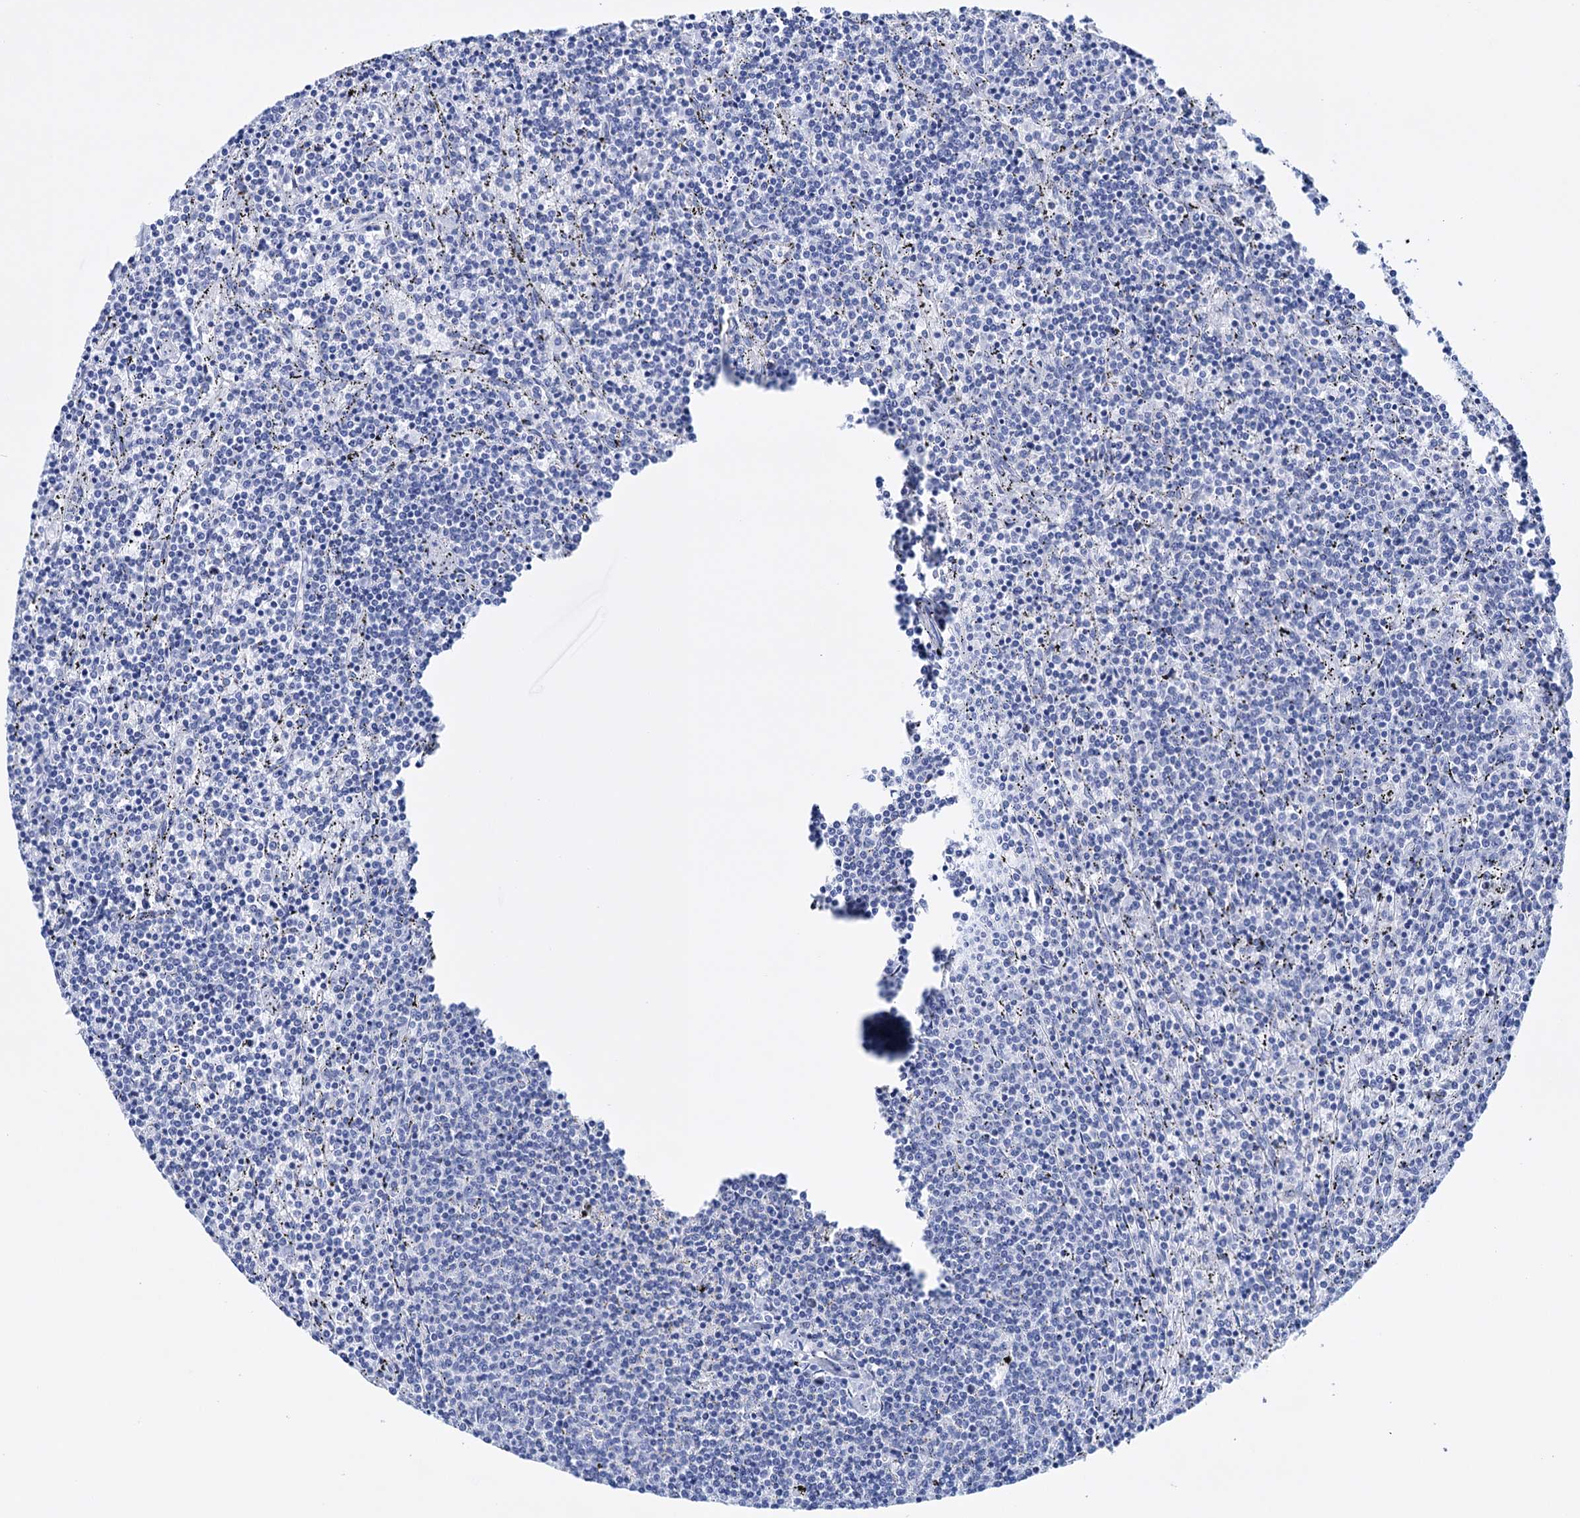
{"staining": {"intensity": "negative", "quantity": "none", "location": "none"}, "tissue": "lymphoma", "cell_type": "Tumor cells", "image_type": "cancer", "snomed": [{"axis": "morphology", "description": "Malignant lymphoma, non-Hodgkin's type, Low grade"}, {"axis": "topography", "description": "Spleen"}], "caption": "Tumor cells show no significant staining in malignant lymphoma, non-Hodgkin's type (low-grade). (Stains: DAB IHC with hematoxylin counter stain, Microscopy: brightfield microscopy at high magnification).", "gene": "FBXW12", "patient": {"sex": "female", "age": 50}}